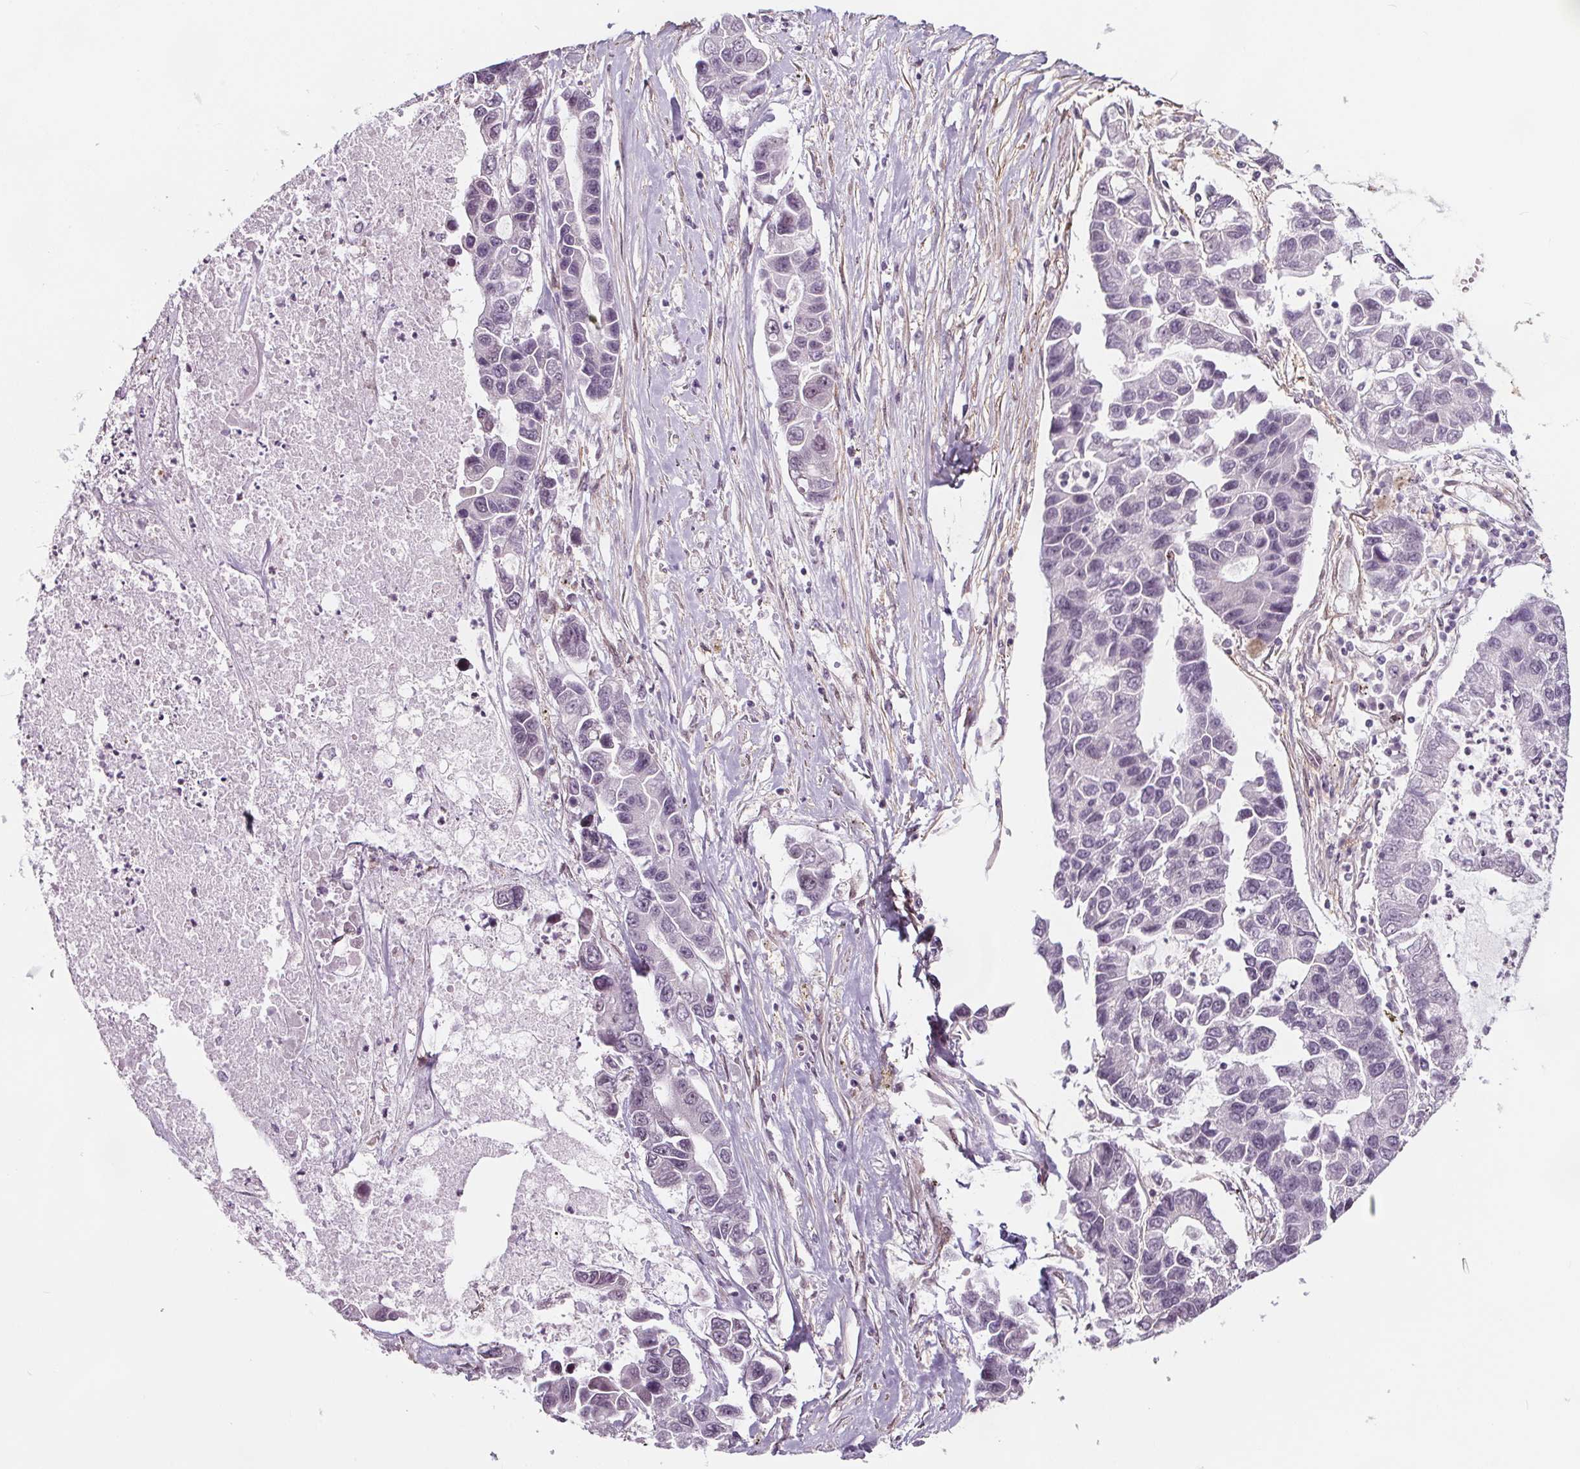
{"staining": {"intensity": "negative", "quantity": "none", "location": "none"}, "tissue": "lung cancer", "cell_type": "Tumor cells", "image_type": "cancer", "snomed": [{"axis": "morphology", "description": "Adenocarcinoma, NOS"}, {"axis": "topography", "description": "Bronchus"}, {"axis": "topography", "description": "Lung"}], "caption": "A micrograph of human lung cancer is negative for staining in tumor cells.", "gene": "HAS1", "patient": {"sex": "female", "age": 51}}